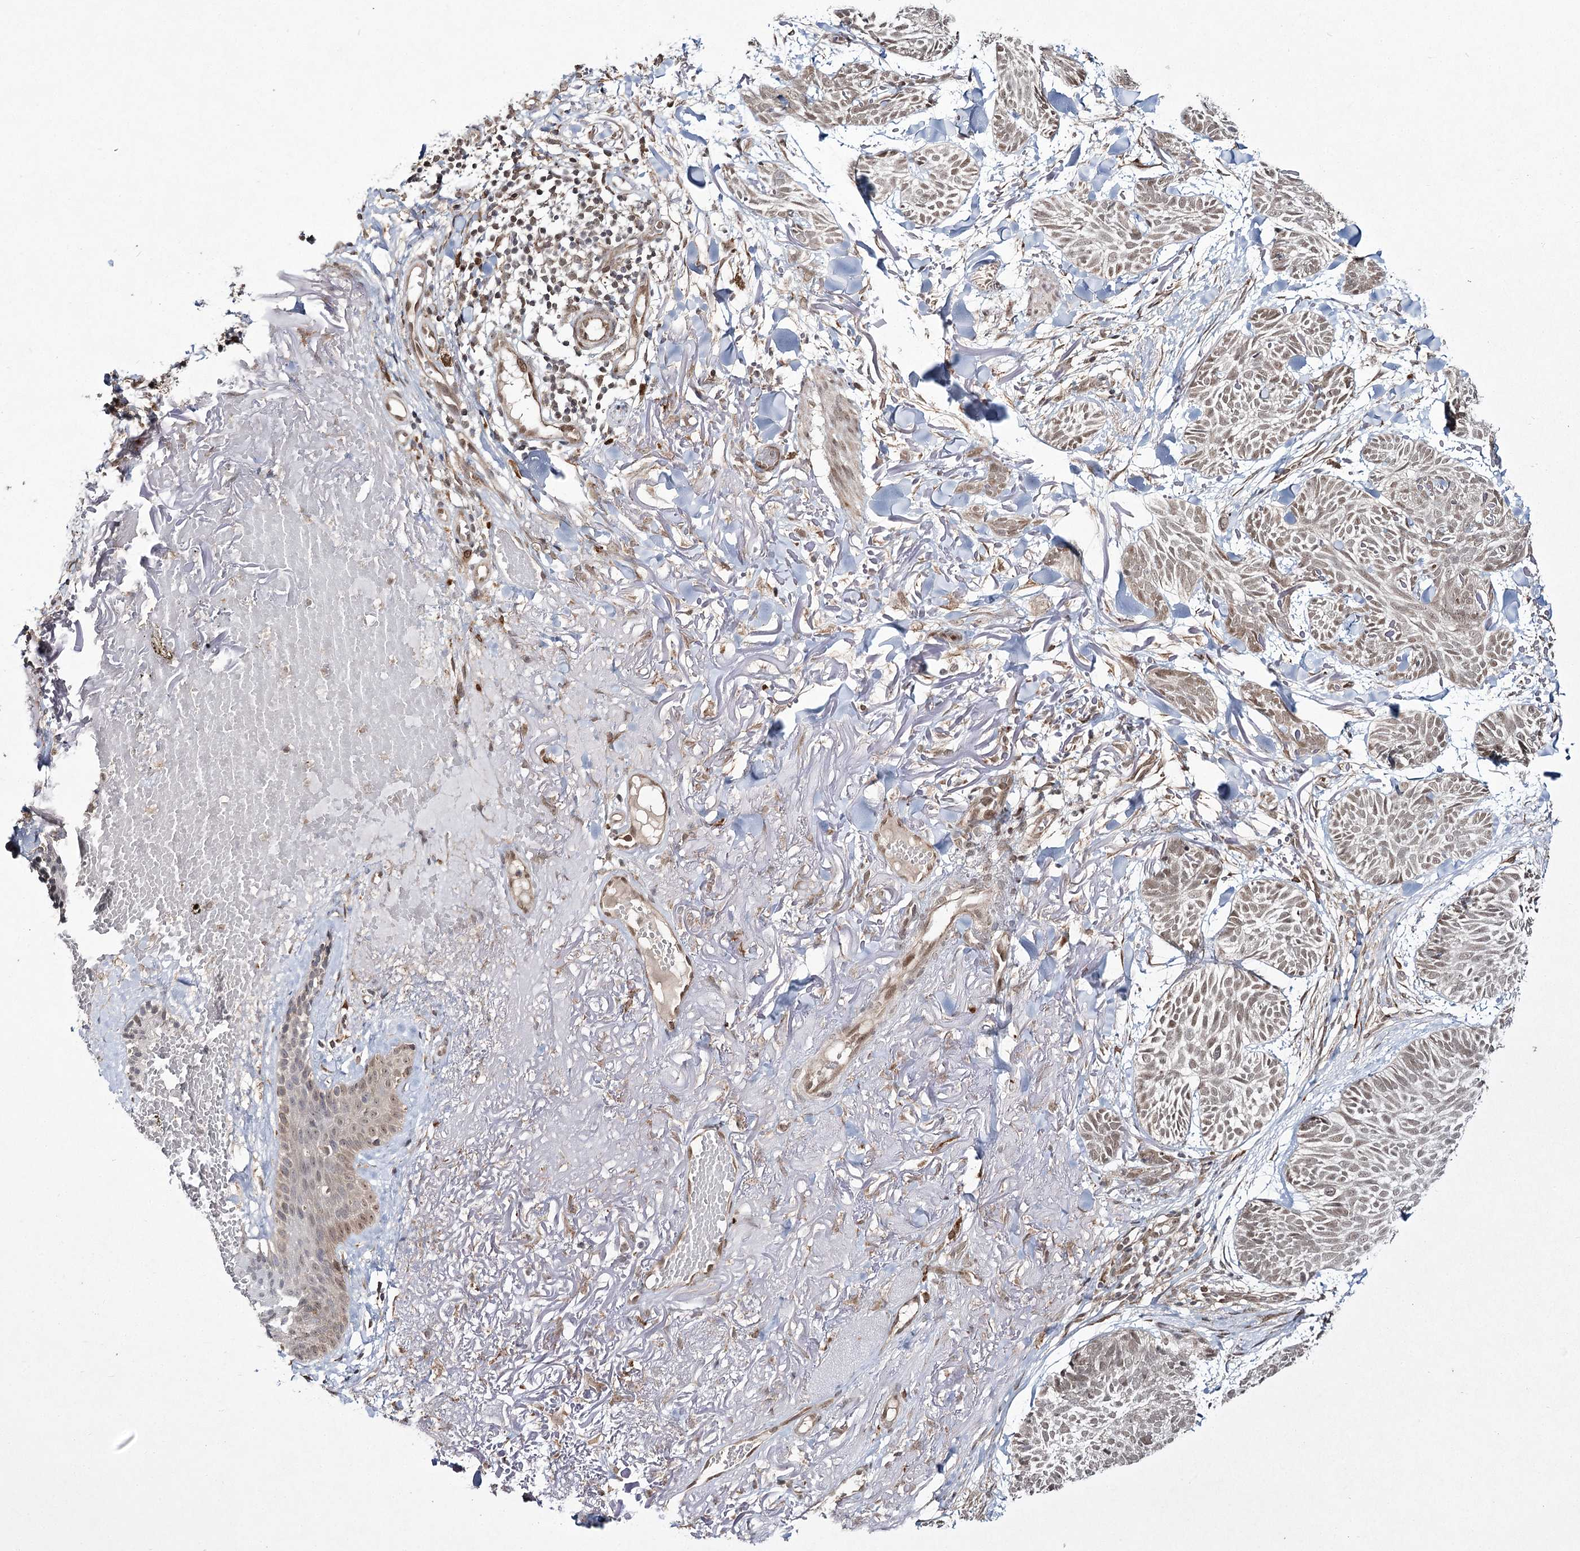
{"staining": {"intensity": "weak", "quantity": ">75%", "location": "cytoplasmic/membranous,nuclear"}, "tissue": "skin cancer", "cell_type": "Tumor cells", "image_type": "cancer", "snomed": [{"axis": "morphology", "description": "Normal tissue, NOS"}, {"axis": "morphology", "description": "Basal cell carcinoma"}, {"axis": "topography", "description": "Skin"}], "caption": "Skin cancer (basal cell carcinoma) stained for a protein (brown) demonstrates weak cytoplasmic/membranous and nuclear positive expression in approximately >75% of tumor cells.", "gene": "TRNT1", "patient": {"sex": "male", "age": 66}}